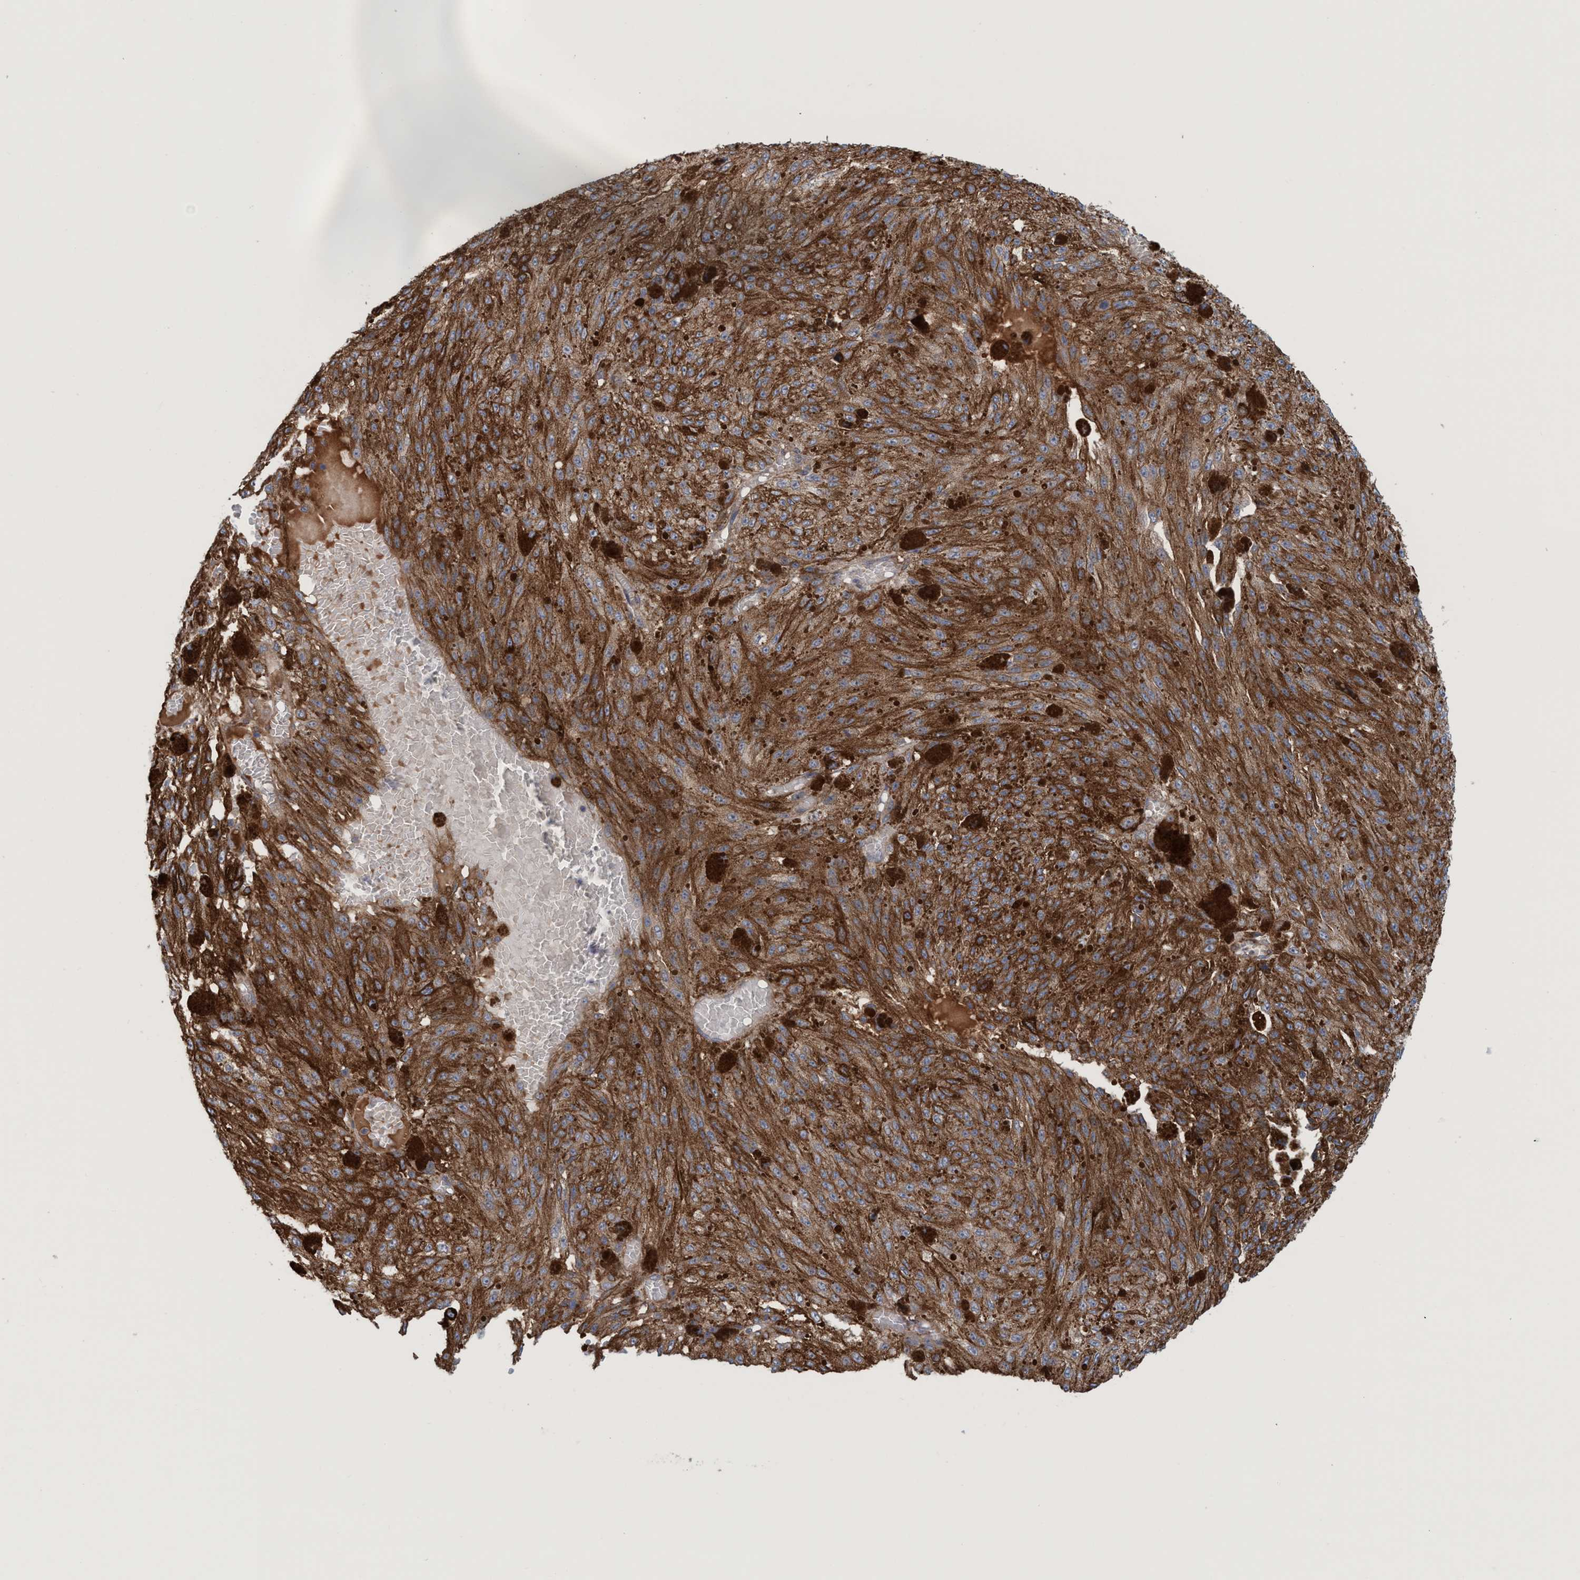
{"staining": {"intensity": "strong", "quantity": ">75%", "location": "cytoplasmic/membranous"}, "tissue": "melanoma", "cell_type": "Tumor cells", "image_type": "cancer", "snomed": [{"axis": "morphology", "description": "Malignant melanoma, NOS"}, {"axis": "topography", "description": "Other"}], "caption": "Malignant melanoma stained with a protein marker demonstrates strong staining in tumor cells.", "gene": "SPECC1", "patient": {"sex": "male", "age": 79}}